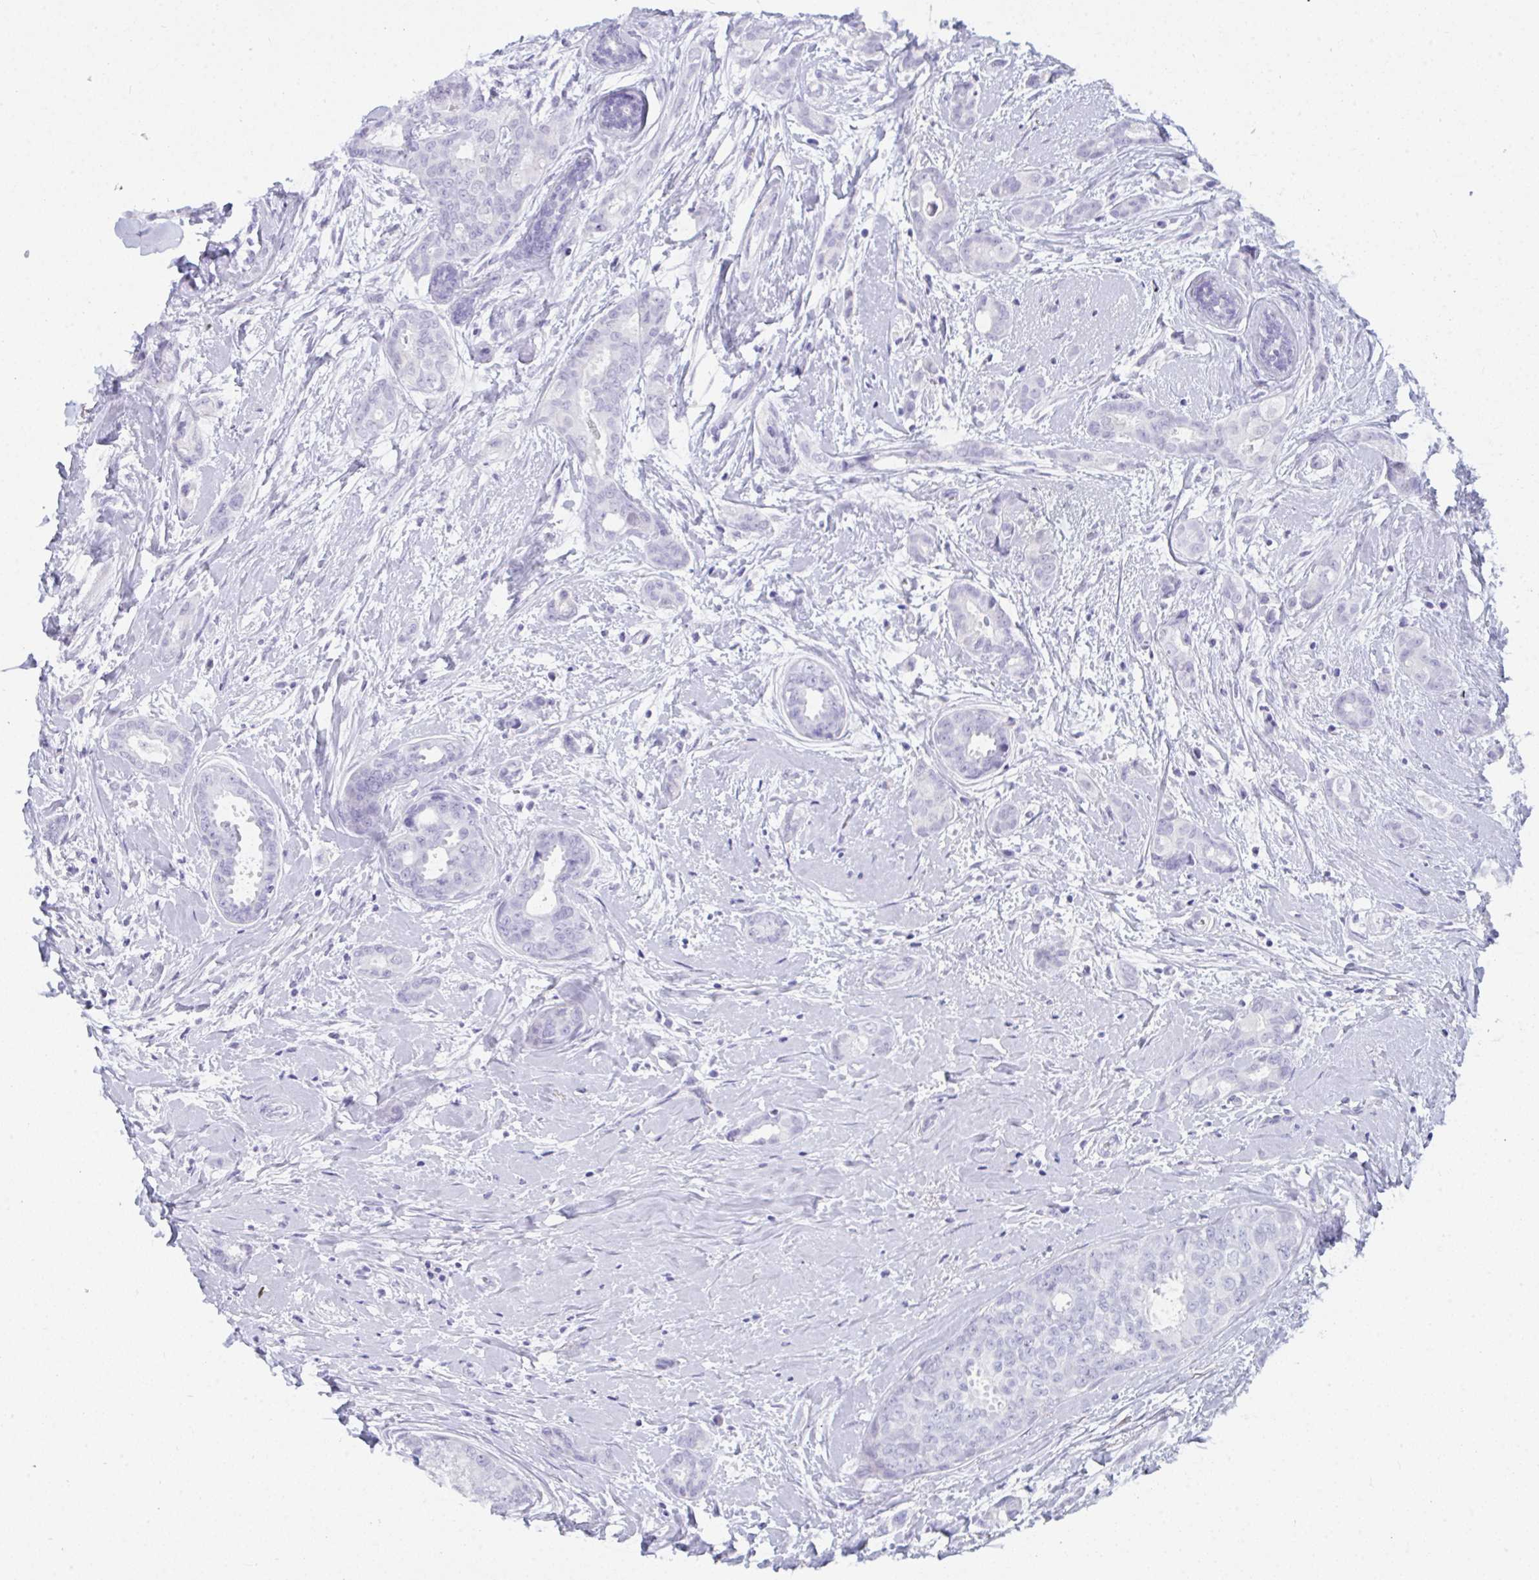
{"staining": {"intensity": "negative", "quantity": "none", "location": "none"}, "tissue": "breast cancer", "cell_type": "Tumor cells", "image_type": "cancer", "snomed": [{"axis": "morphology", "description": "Duct carcinoma"}, {"axis": "topography", "description": "Breast"}], "caption": "Immunohistochemistry of intraductal carcinoma (breast) shows no positivity in tumor cells.", "gene": "PRDM9", "patient": {"sex": "female", "age": 45}}